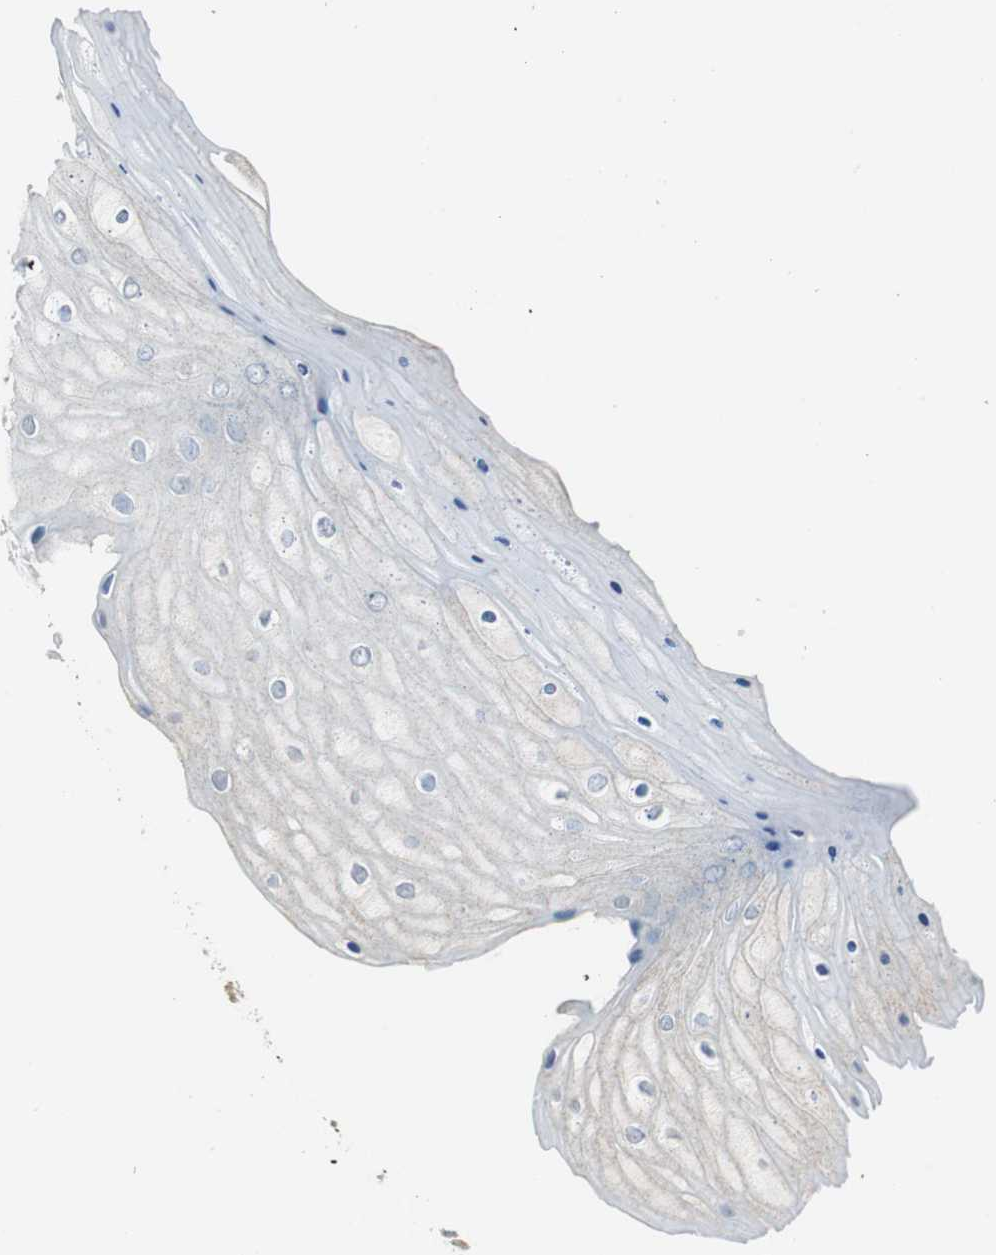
{"staining": {"intensity": "weak", "quantity": ">75%", "location": "cytoplasmic/membranous"}, "tissue": "cervix", "cell_type": "Glandular cells", "image_type": "normal", "snomed": [{"axis": "morphology", "description": "Normal tissue, NOS"}, {"axis": "topography", "description": "Cervix"}], "caption": "This histopathology image shows IHC staining of normal human cervix, with low weak cytoplasmic/membranous positivity in about >75% of glandular cells.", "gene": "GSDMD", "patient": {"sex": "female", "age": 55}}